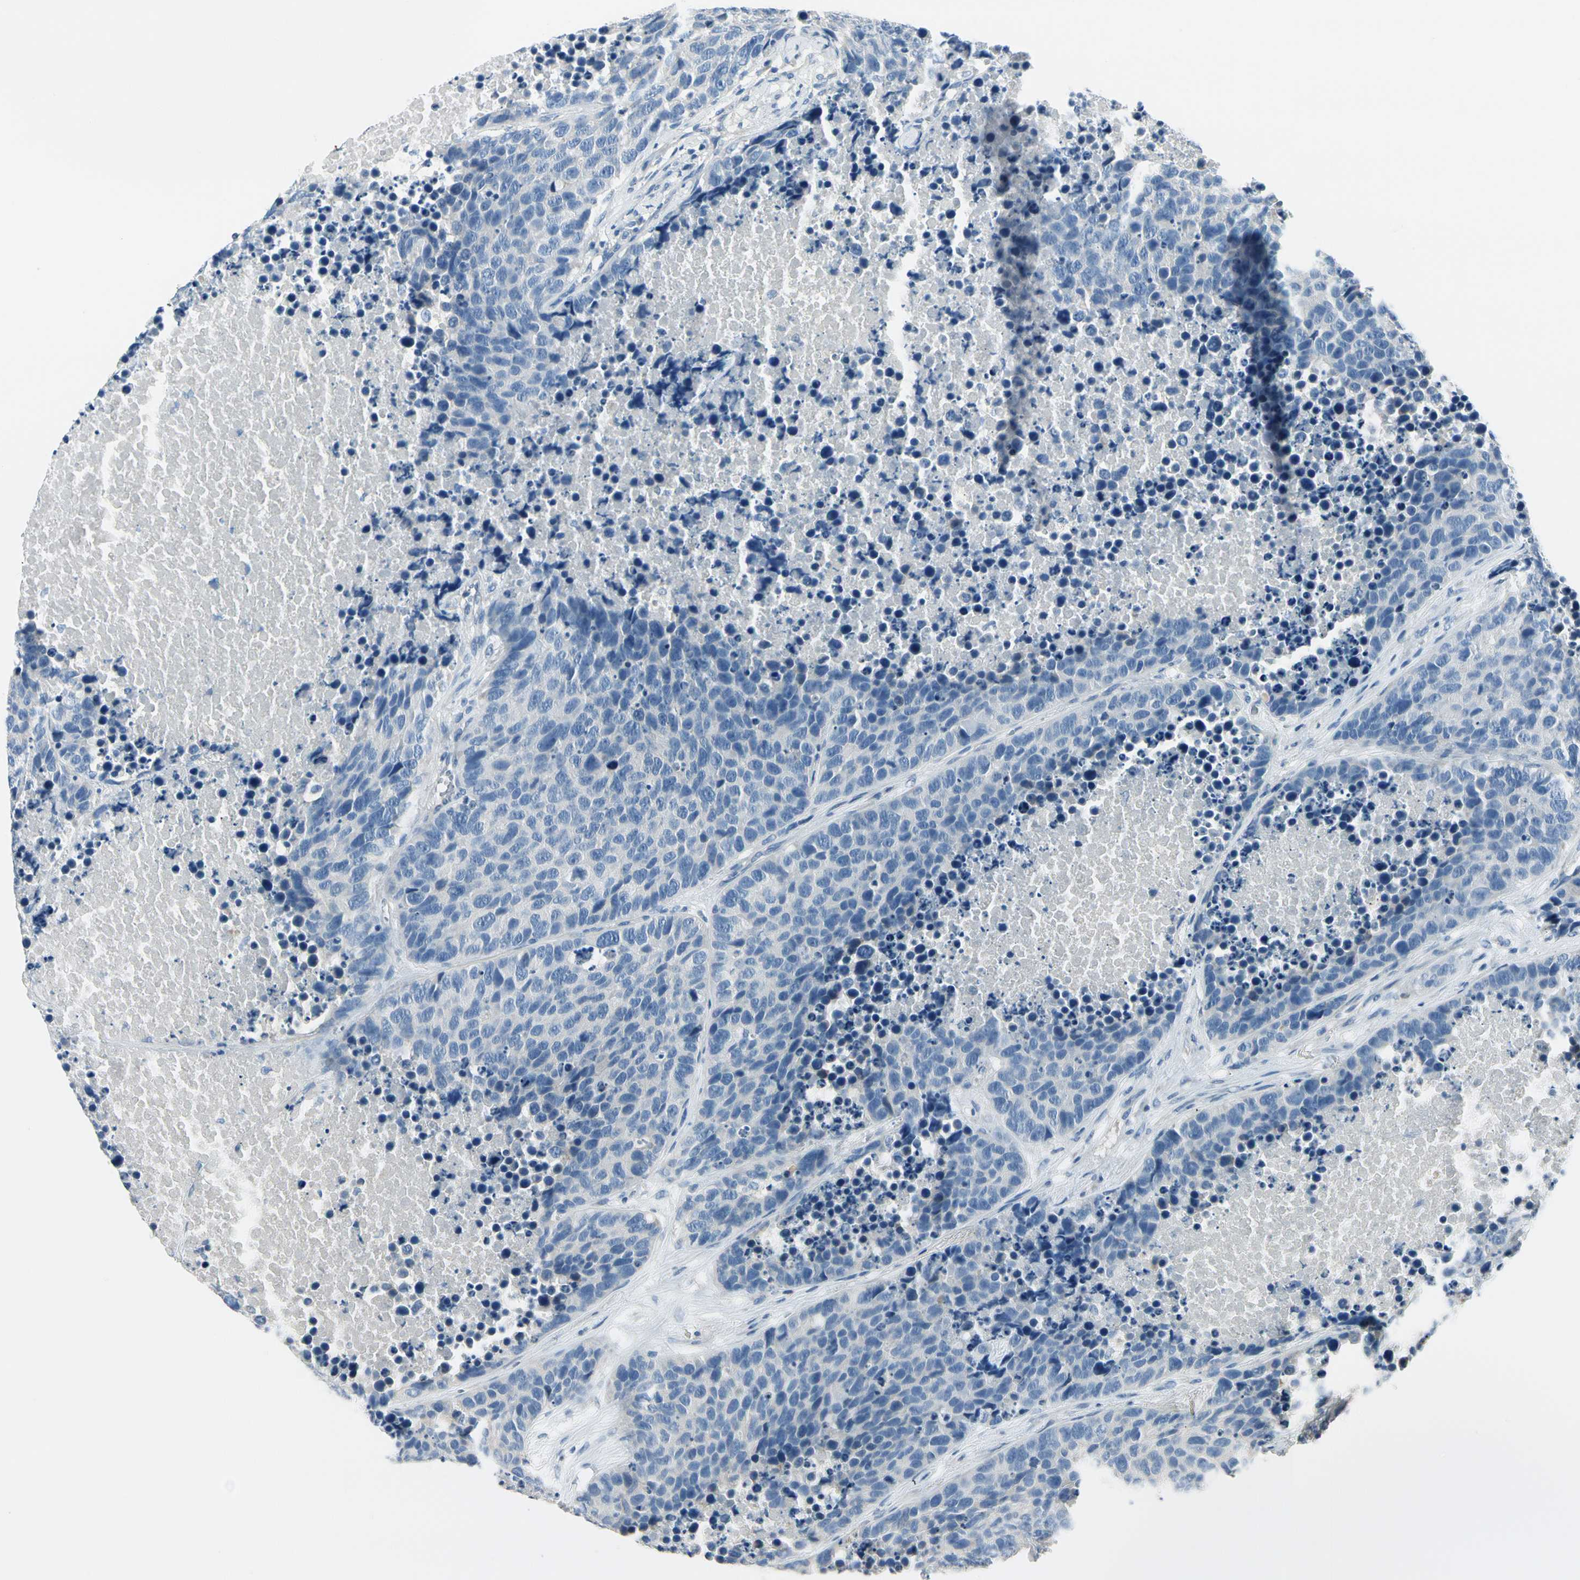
{"staining": {"intensity": "negative", "quantity": "none", "location": "none"}, "tissue": "carcinoid", "cell_type": "Tumor cells", "image_type": "cancer", "snomed": [{"axis": "morphology", "description": "Carcinoid, malignant, NOS"}, {"axis": "topography", "description": "Lung"}], "caption": "This is a image of immunohistochemistry staining of malignant carcinoid, which shows no positivity in tumor cells. Brightfield microscopy of IHC stained with DAB (brown) and hematoxylin (blue), captured at high magnification.", "gene": "PEBP1", "patient": {"sex": "male", "age": 60}}